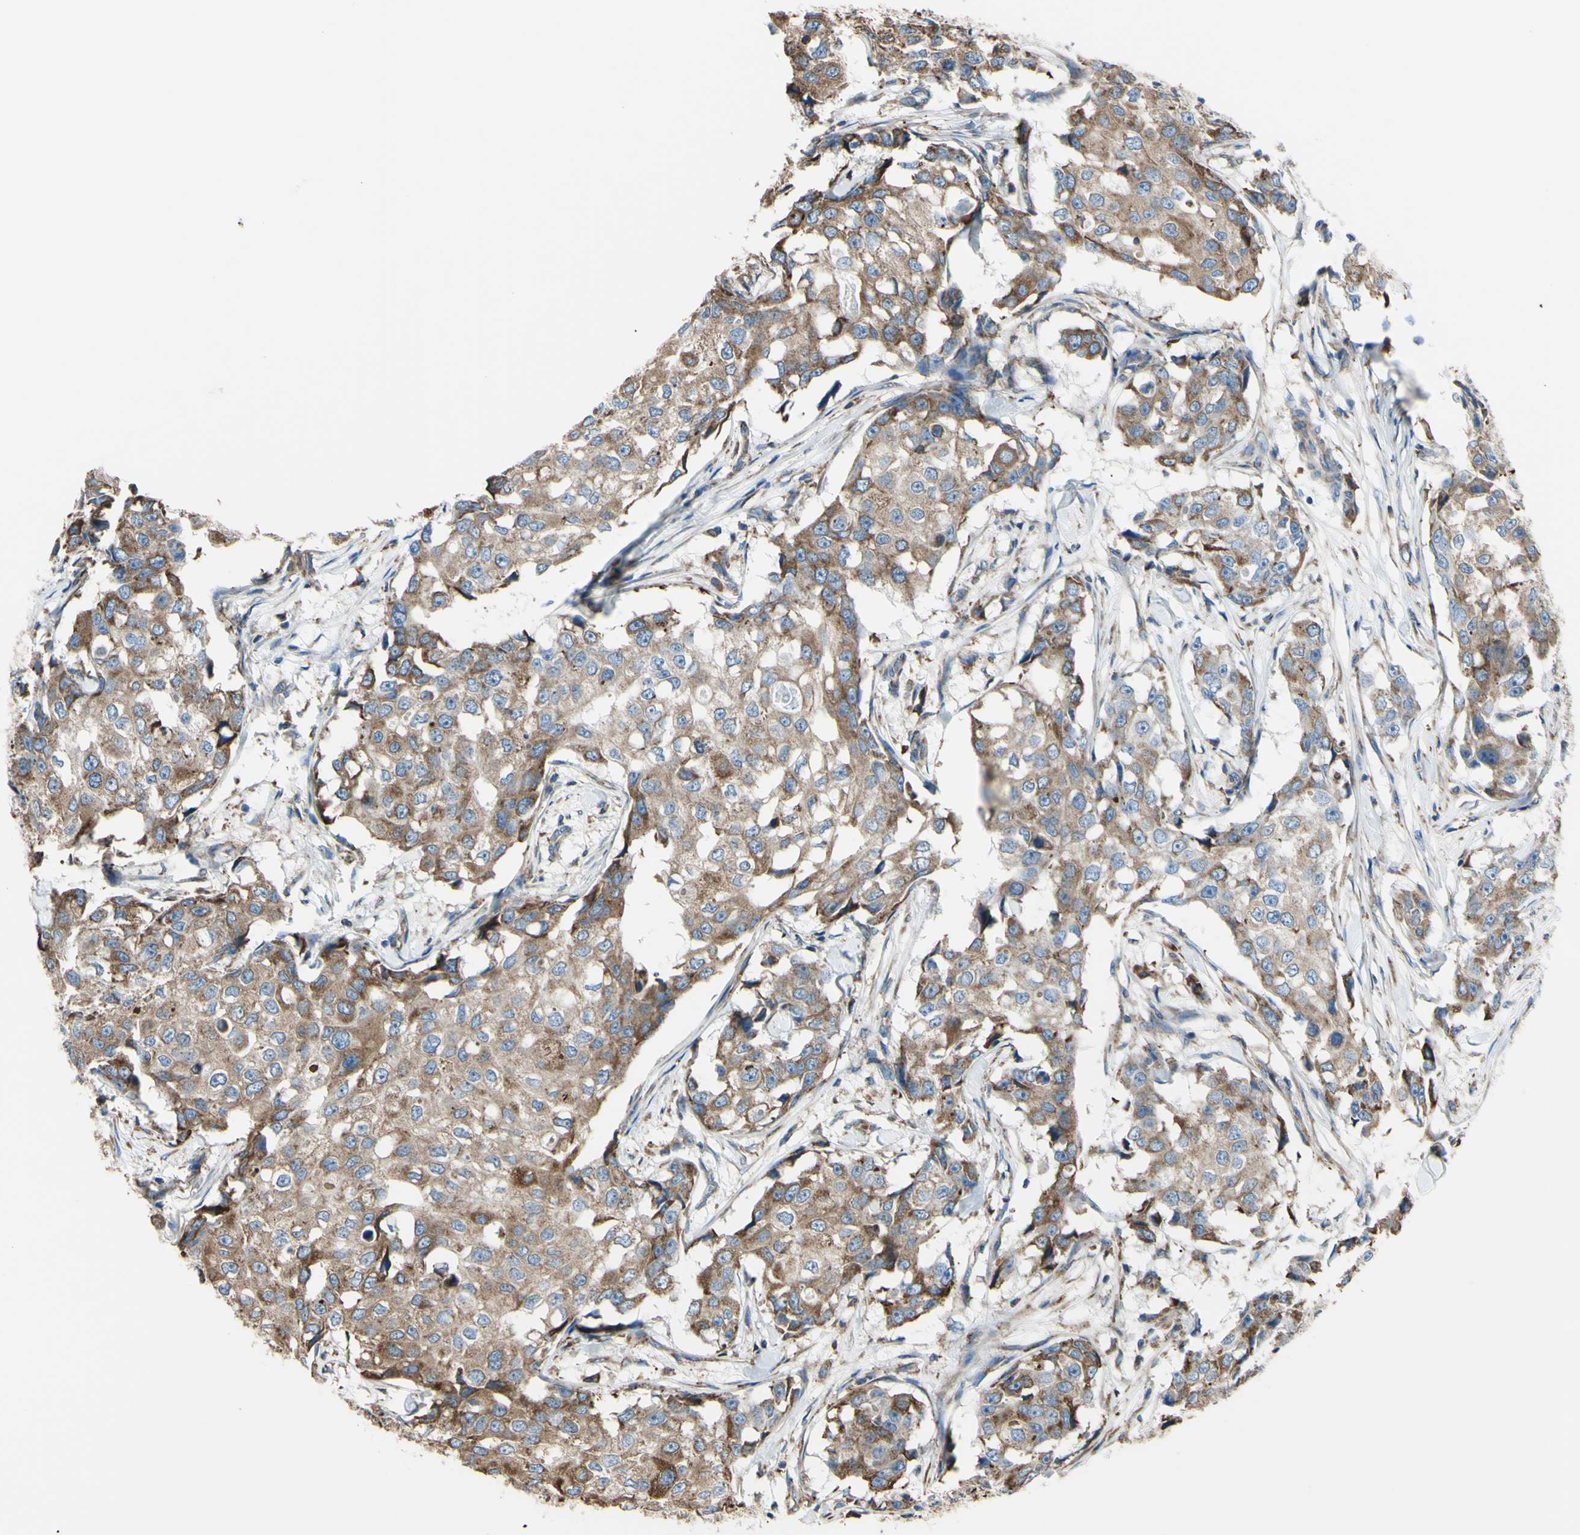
{"staining": {"intensity": "moderate", "quantity": ">75%", "location": "cytoplasmic/membranous"}, "tissue": "breast cancer", "cell_type": "Tumor cells", "image_type": "cancer", "snomed": [{"axis": "morphology", "description": "Duct carcinoma"}, {"axis": "topography", "description": "Breast"}], "caption": "Breast invasive ductal carcinoma stained with a brown dye reveals moderate cytoplasmic/membranous positive expression in about >75% of tumor cells.", "gene": "BMF", "patient": {"sex": "female", "age": 27}}